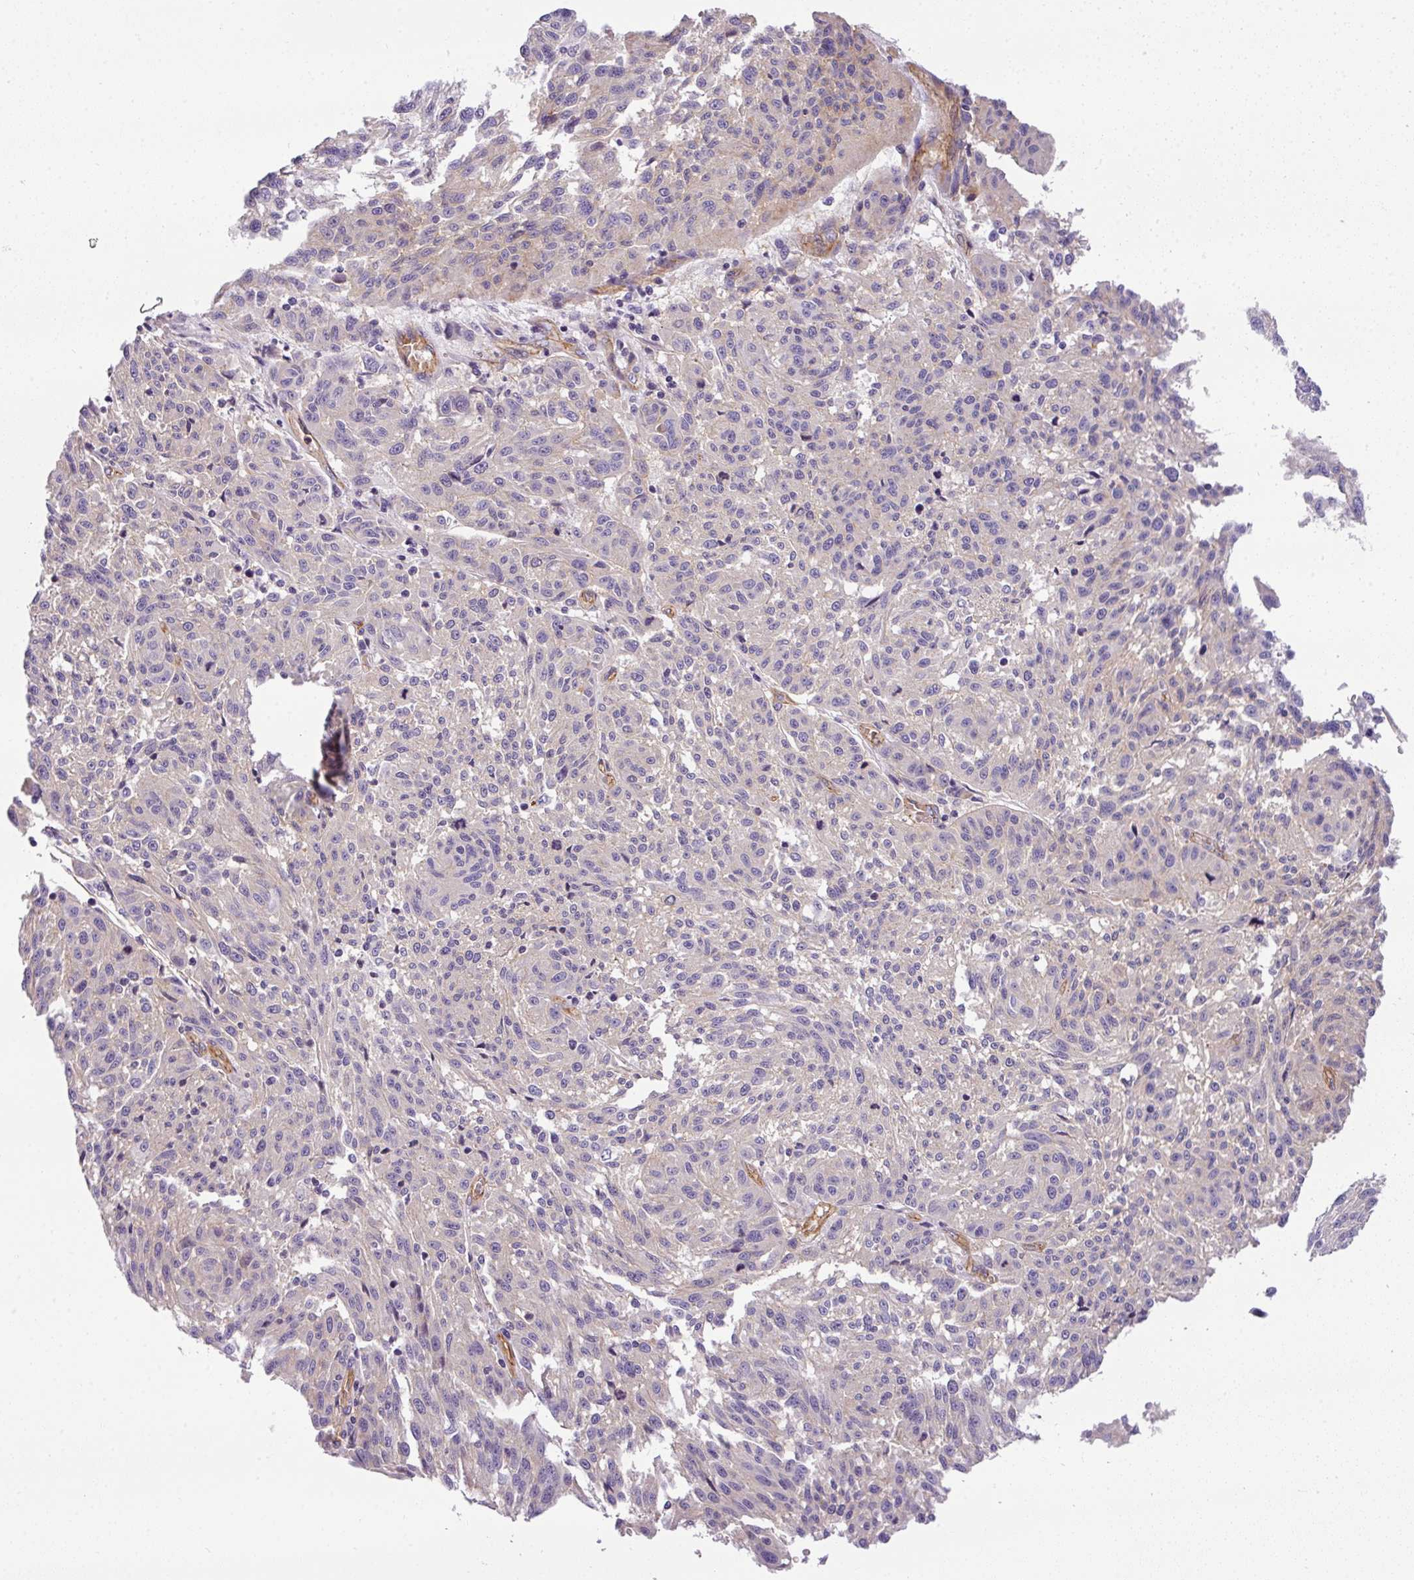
{"staining": {"intensity": "negative", "quantity": "none", "location": "none"}, "tissue": "melanoma", "cell_type": "Tumor cells", "image_type": "cancer", "snomed": [{"axis": "morphology", "description": "Malignant melanoma, NOS"}, {"axis": "topography", "description": "Skin"}], "caption": "An image of human melanoma is negative for staining in tumor cells.", "gene": "OR11H4", "patient": {"sex": "male", "age": 53}}